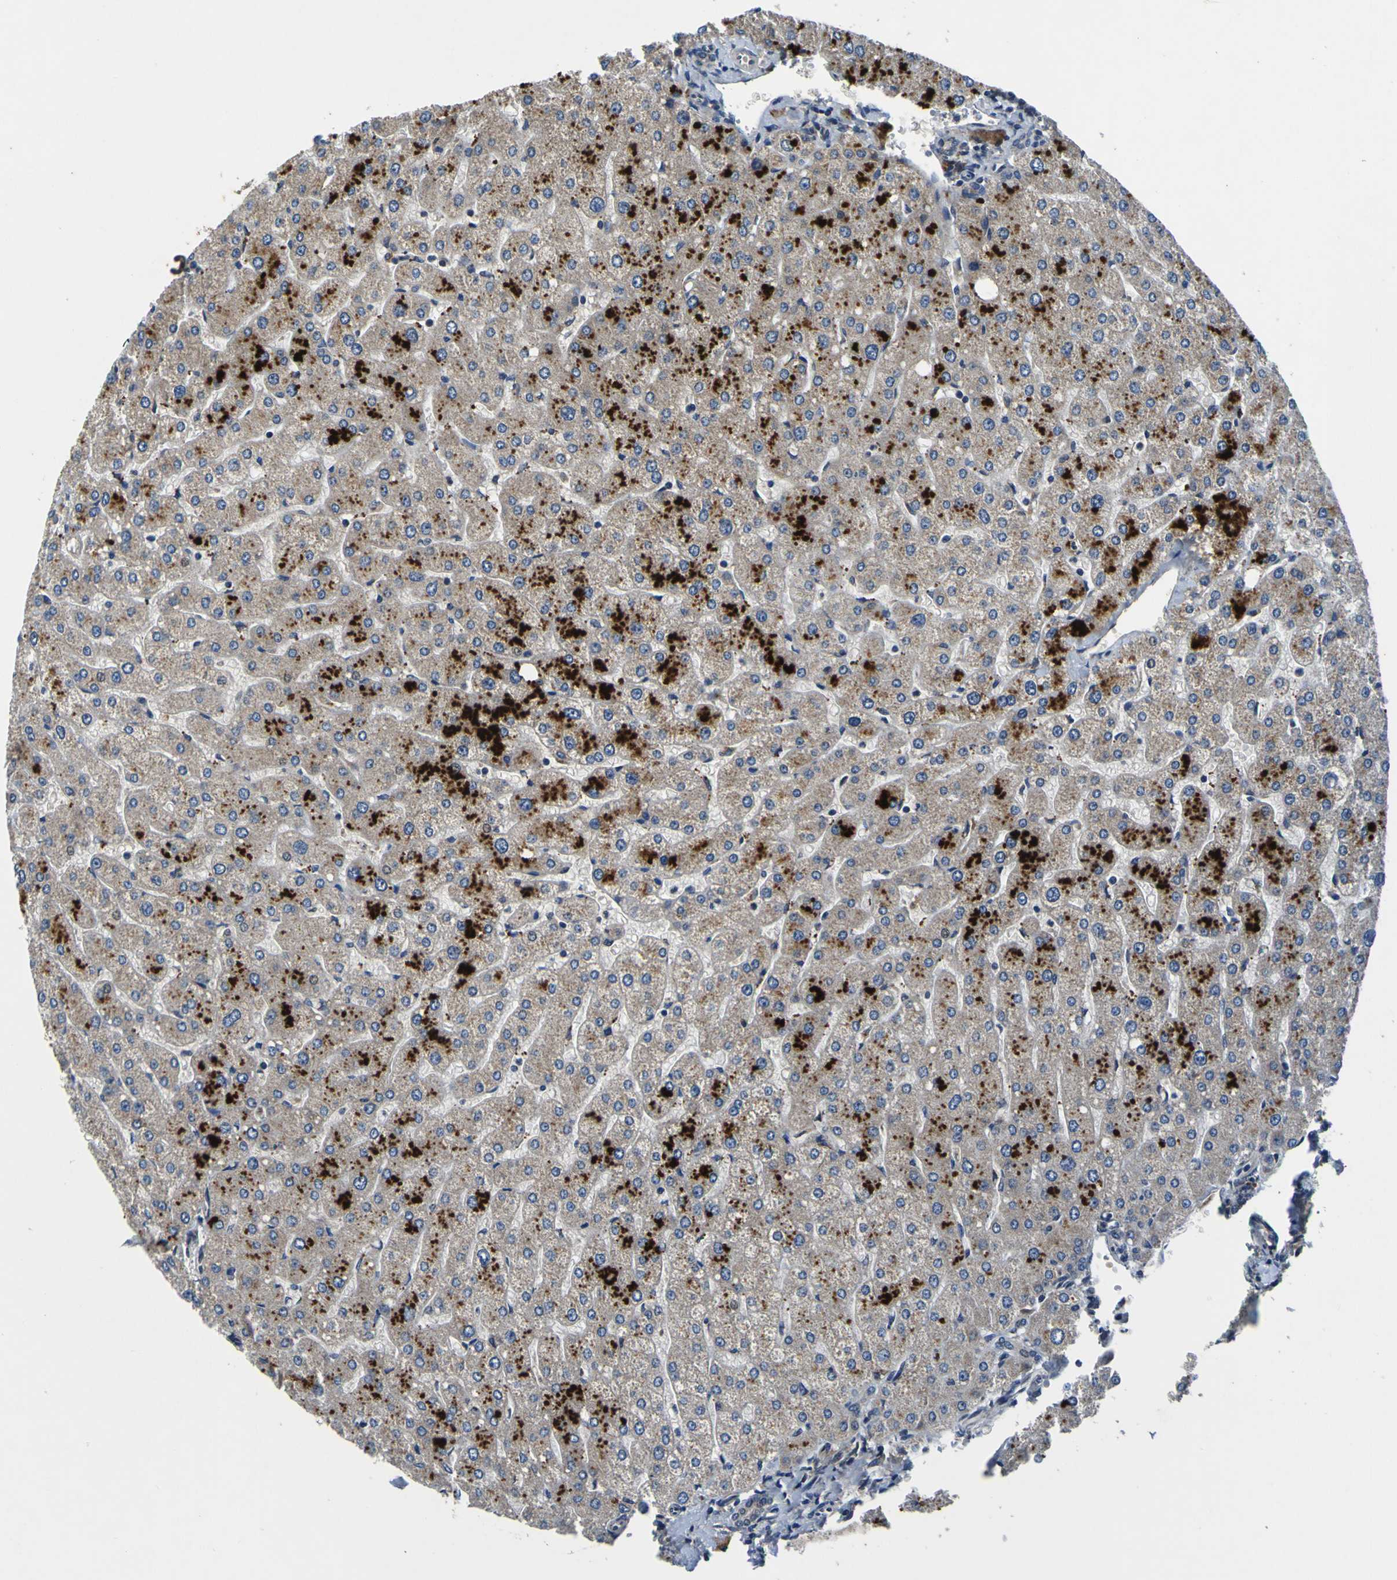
{"staining": {"intensity": "negative", "quantity": "none", "location": "none"}, "tissue": "liver", "cell_type": "Cholangiocytes", "image_type": "normal", "snomed": [{"axis": "morphology", "description": "Normal tissue, NOS"}, {"axis": "topography", "description": "Liver"}], "caption": "Liver stained for a protein using IHC exhibits no expression cholangiocytes.", "gene": "EPHB4", "patient": {"sex": "male", "age": 55}}